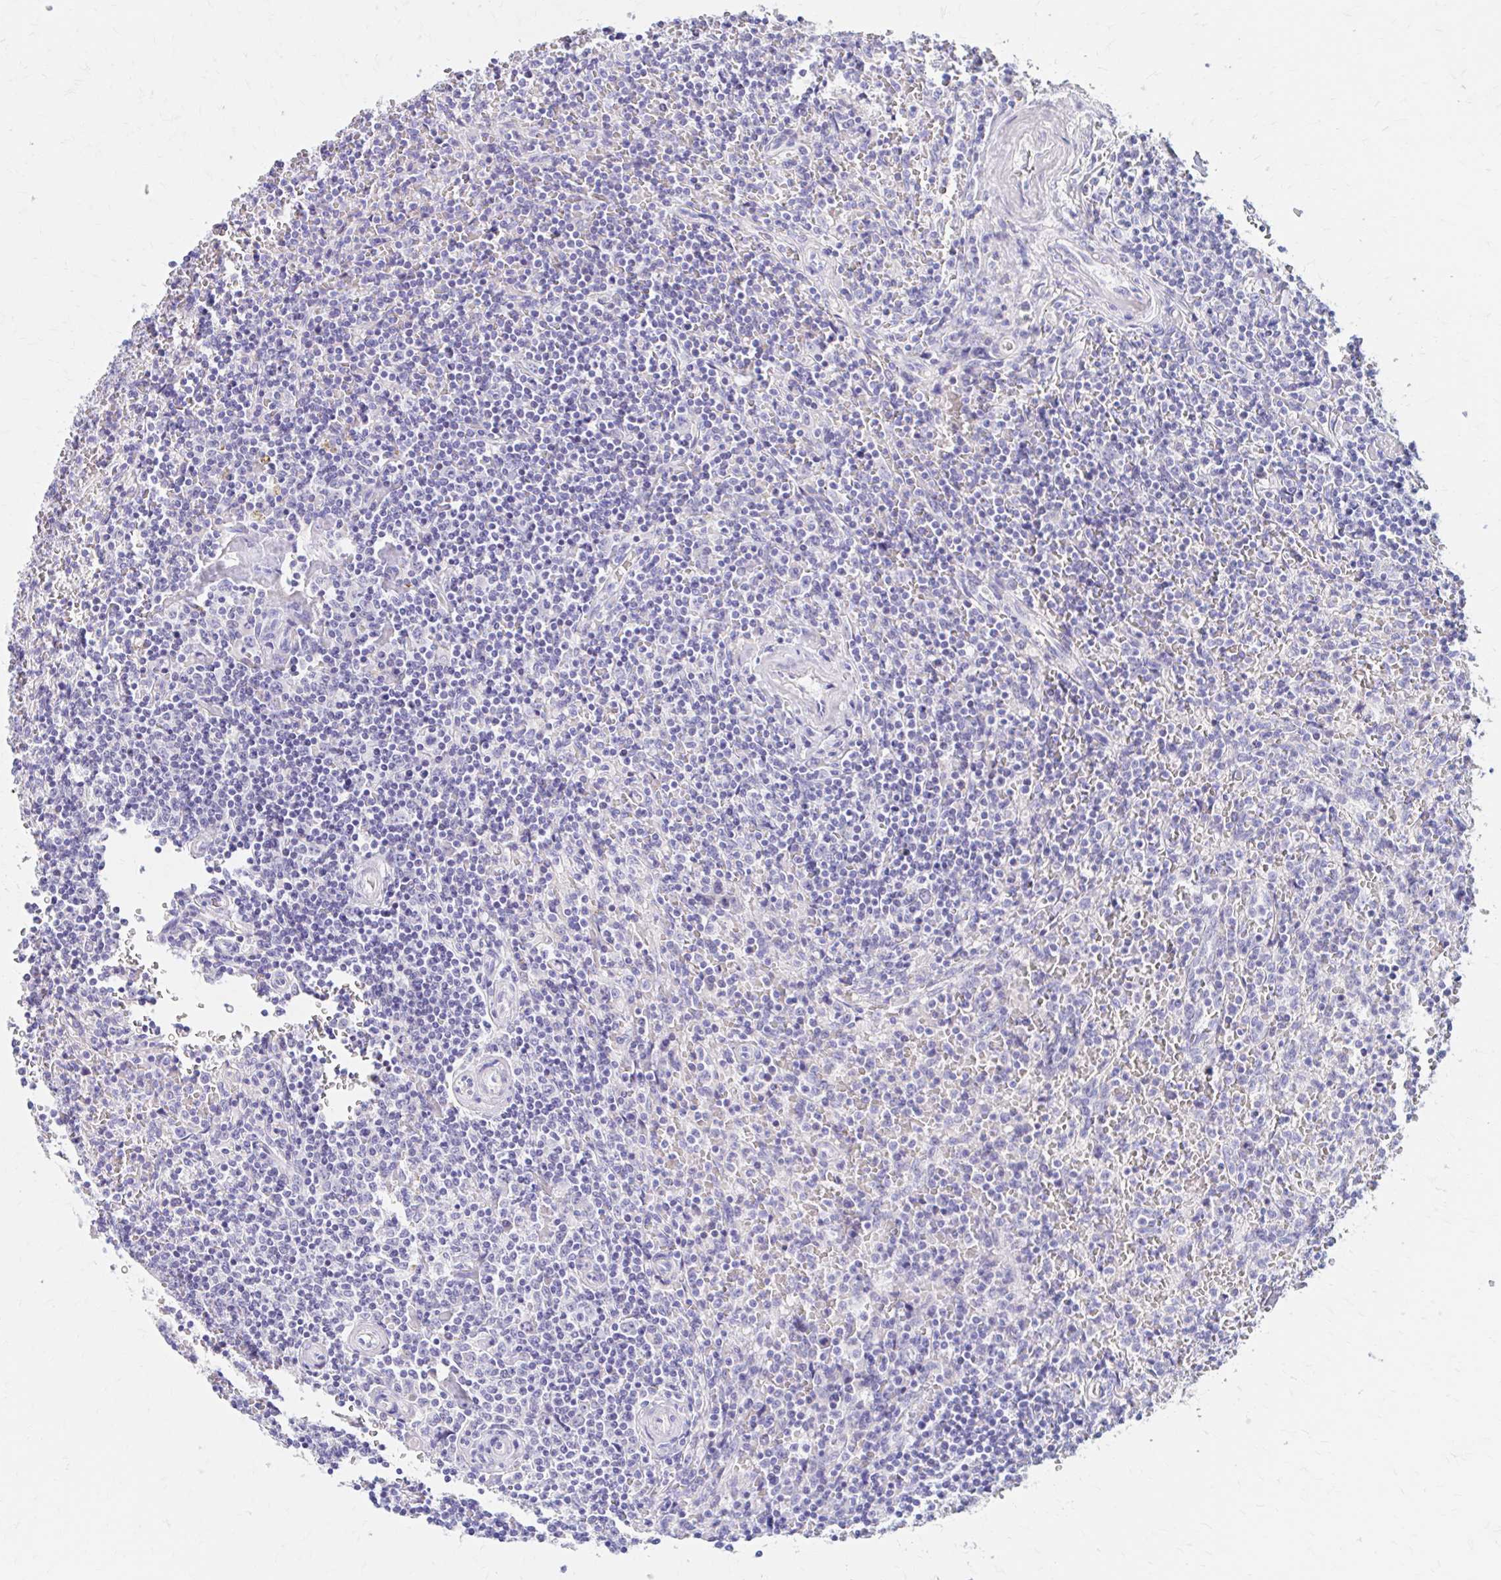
{"staining": {"intensity": "negative", "quantity": "none", "location": "none"}, "tissue": "lymphoma", "cell_type": "Tumor cells", "image_type": "cancer", "snomed": [{"axis": "morphology", "description": "Malignant lymphoma, non-Hodgkin's type, Low grade"}, {"axis": "topography", "description": "Spleen"}], "caption": "Immunohistochemistry of human low-grade malignant lymphoma, non-Hodgkin's type demonstrates no positivity in tumor cells.", "gene": "AZGP1", "patient": {"sex": "female", "age": 64}}